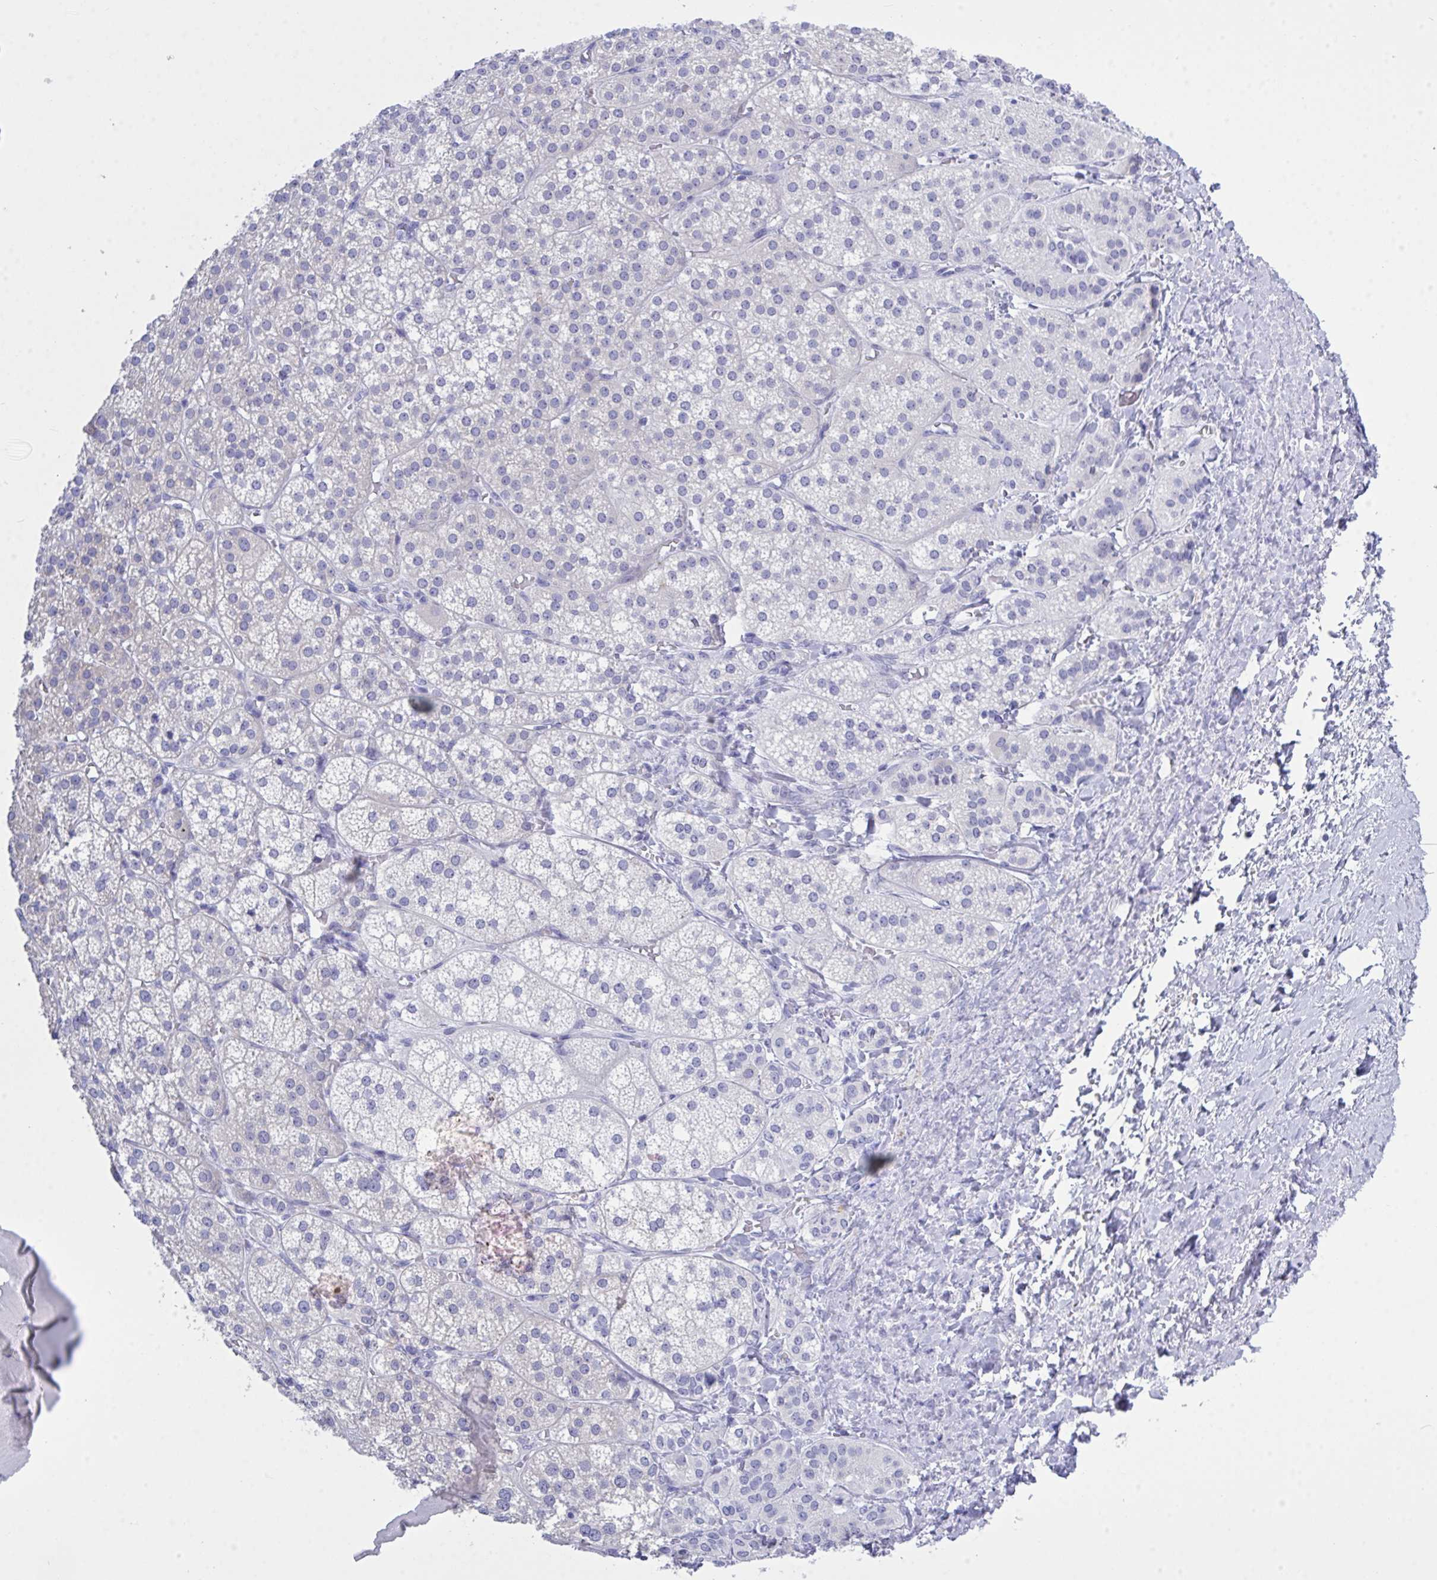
{"staining": {"intensity": "negative", "quantity": "none", "location": "none"}, "tissue": "adrenal gland", "cell_type": "Glandular cells", "image_type": "normal", "snomed": [{"axis": "morphology", "description": "Normal tissue, NOS"}, {"axis": "topography", "description": "Adrenal gland"}], "caption": "There is no significant expression in glandular cells of adrenal gland. (DAB immunohistochemistry (IHC) visualized using brightfield microscopy, high magnification).", "gene": "GLB1L2", "patient": {"sex": "female", "age": 60}}